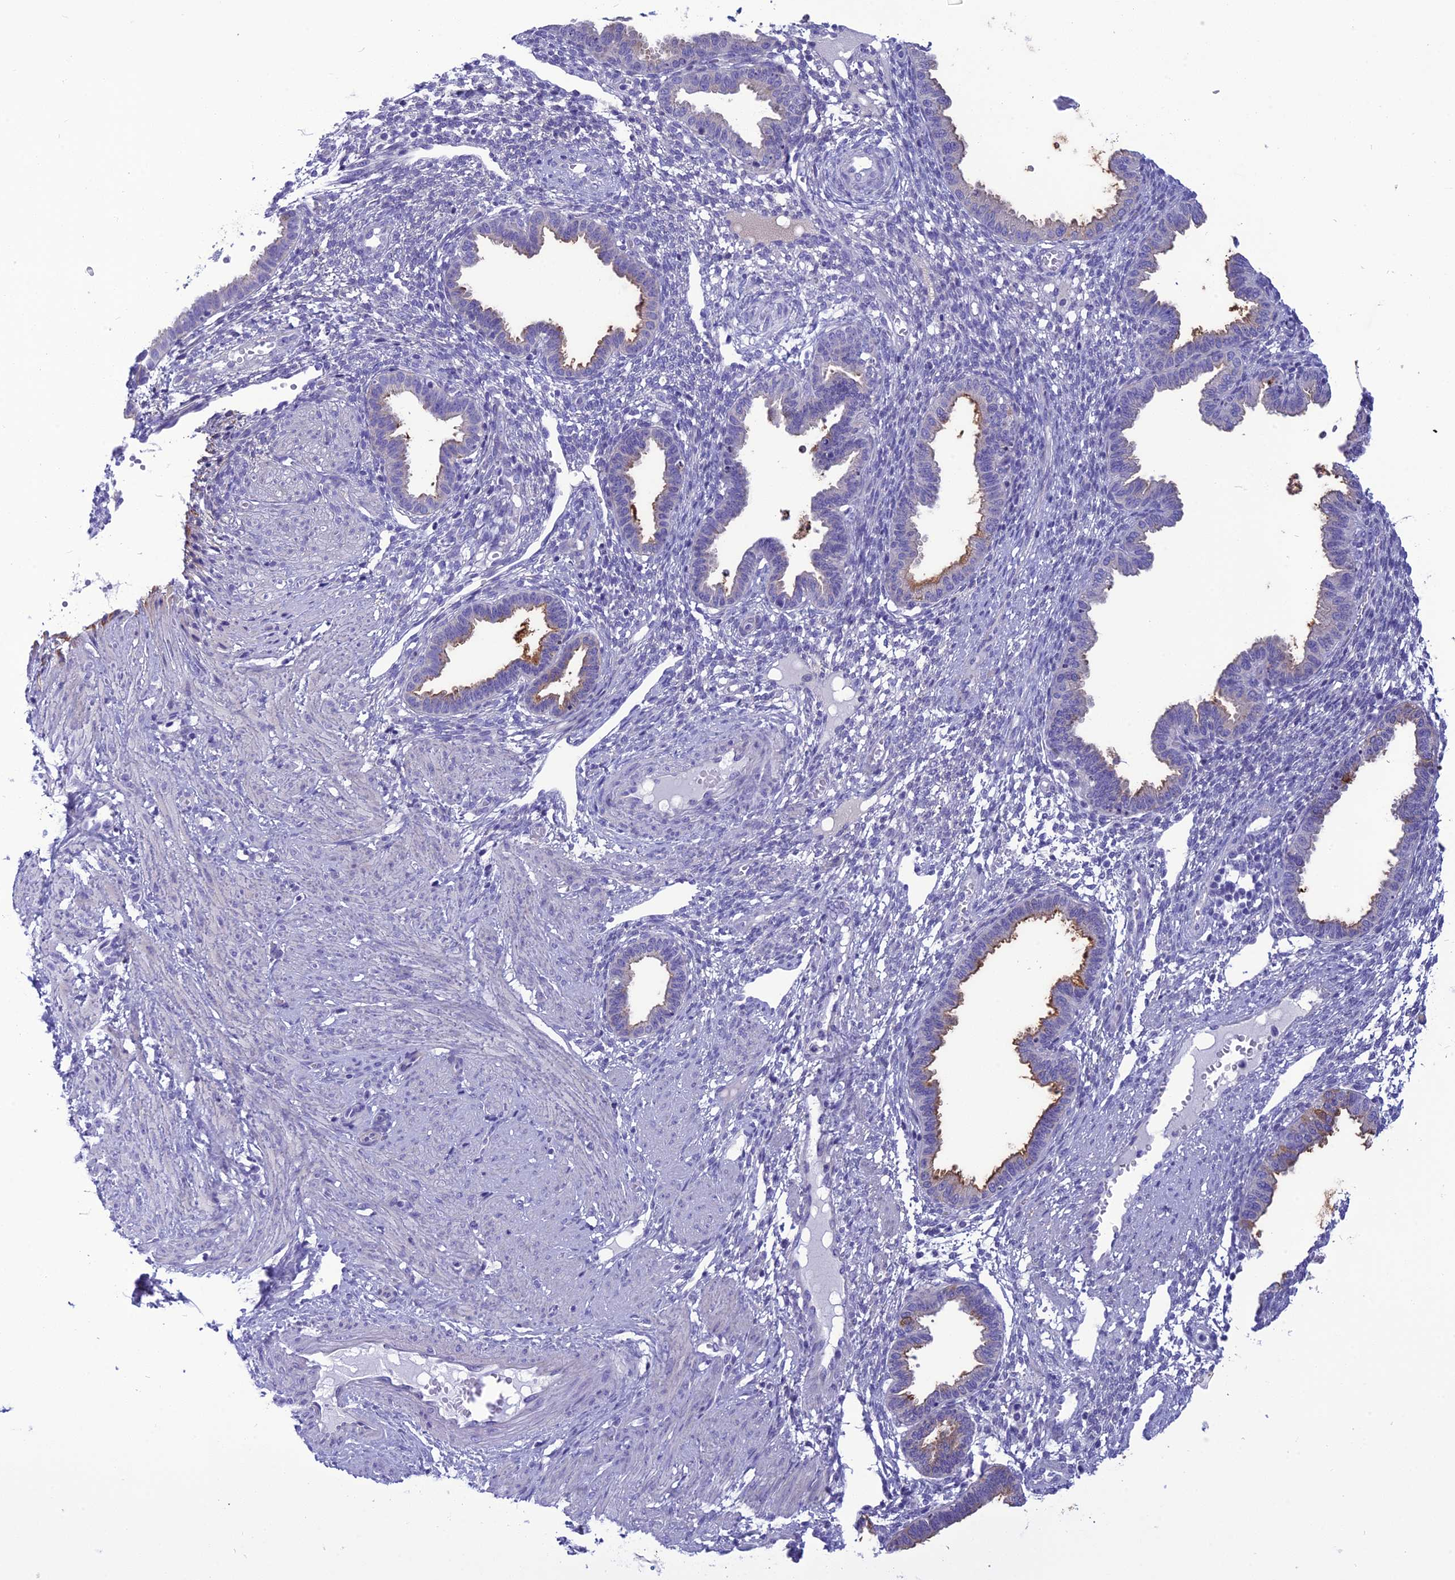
{"staining": {"intensity": "negative", "quantity": "none", "location": "none"}, "tissue": "endometrium", "cell_type": "Cells in endometrial stroma", "image_type": "normal", "snomed": [{"axis": "morphology", "description": "Normal tissue, NOS"}, {"axis": "topography", "description": "Endometrium"}], "caption": "A photomicrograph of human endometrium is negative for staining in cells in endometrial stroma. Brightfield microscopy of immunohistochemistry stained with DAB (brown) and hematoxylin (blue), captured at high magnification.", "gene": "BBS2", "patient": {"sex": "female", "age": 33}}